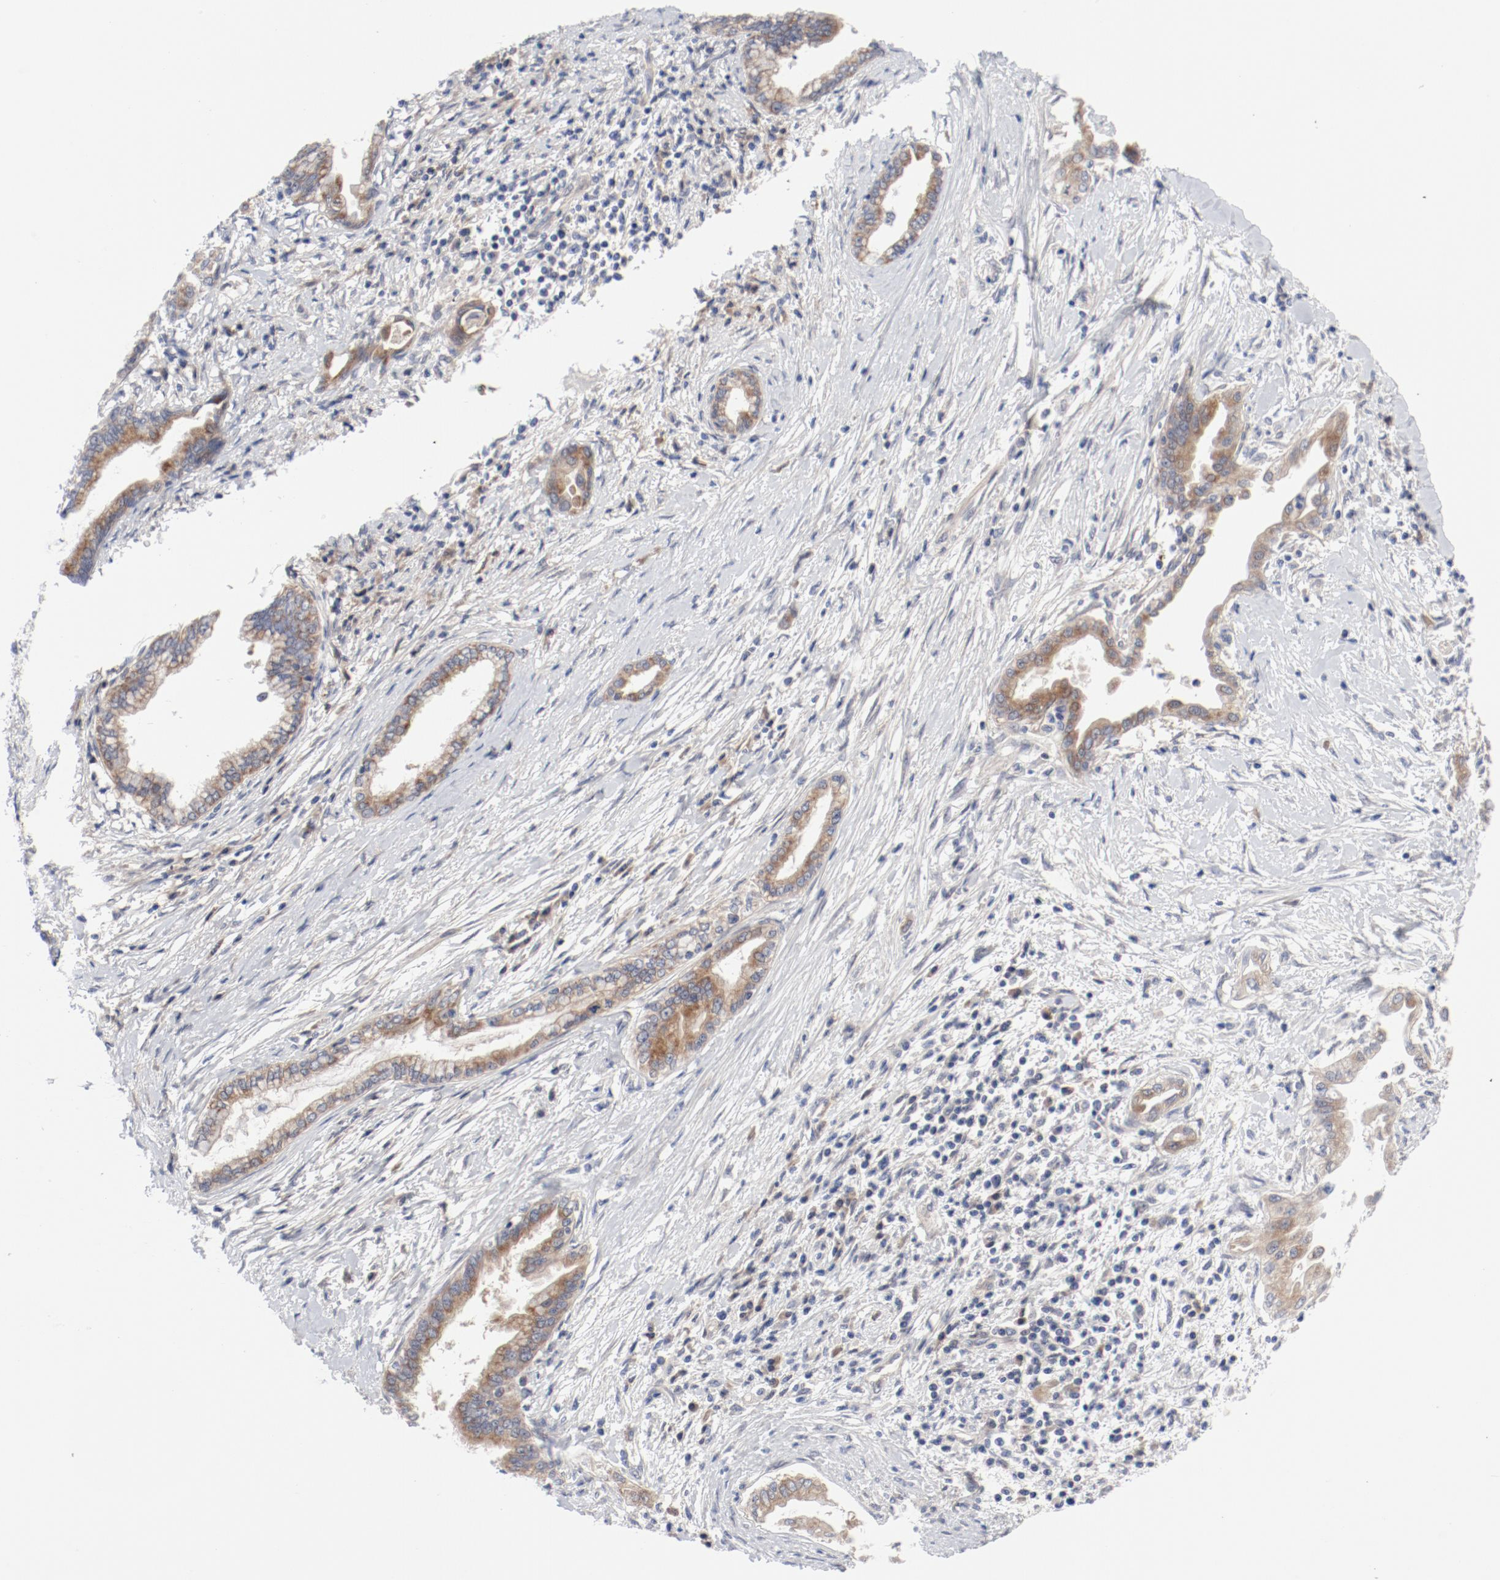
{"staining": {"intensity": "moderate", "quantity": ">75%", "location": "cytoplasmic/membranous"}, "tissue": "pancreatic cancer", "cell_type": "Tumor cells", "image_type": "cancer", "snomed": [{"axis": "morphology", "description": "Adenocarcinoma, NOS"}, {"axis": "topography", "description": "Pancreas"}], "caption": "Human pancreatic cancer stained for a protein (brown) displays moderate cytoplasmic/membranous positive positivity in approximately >75% of tumor cells.", "gene": "BAD", "patient": {"sex": "female", "age": 64}}